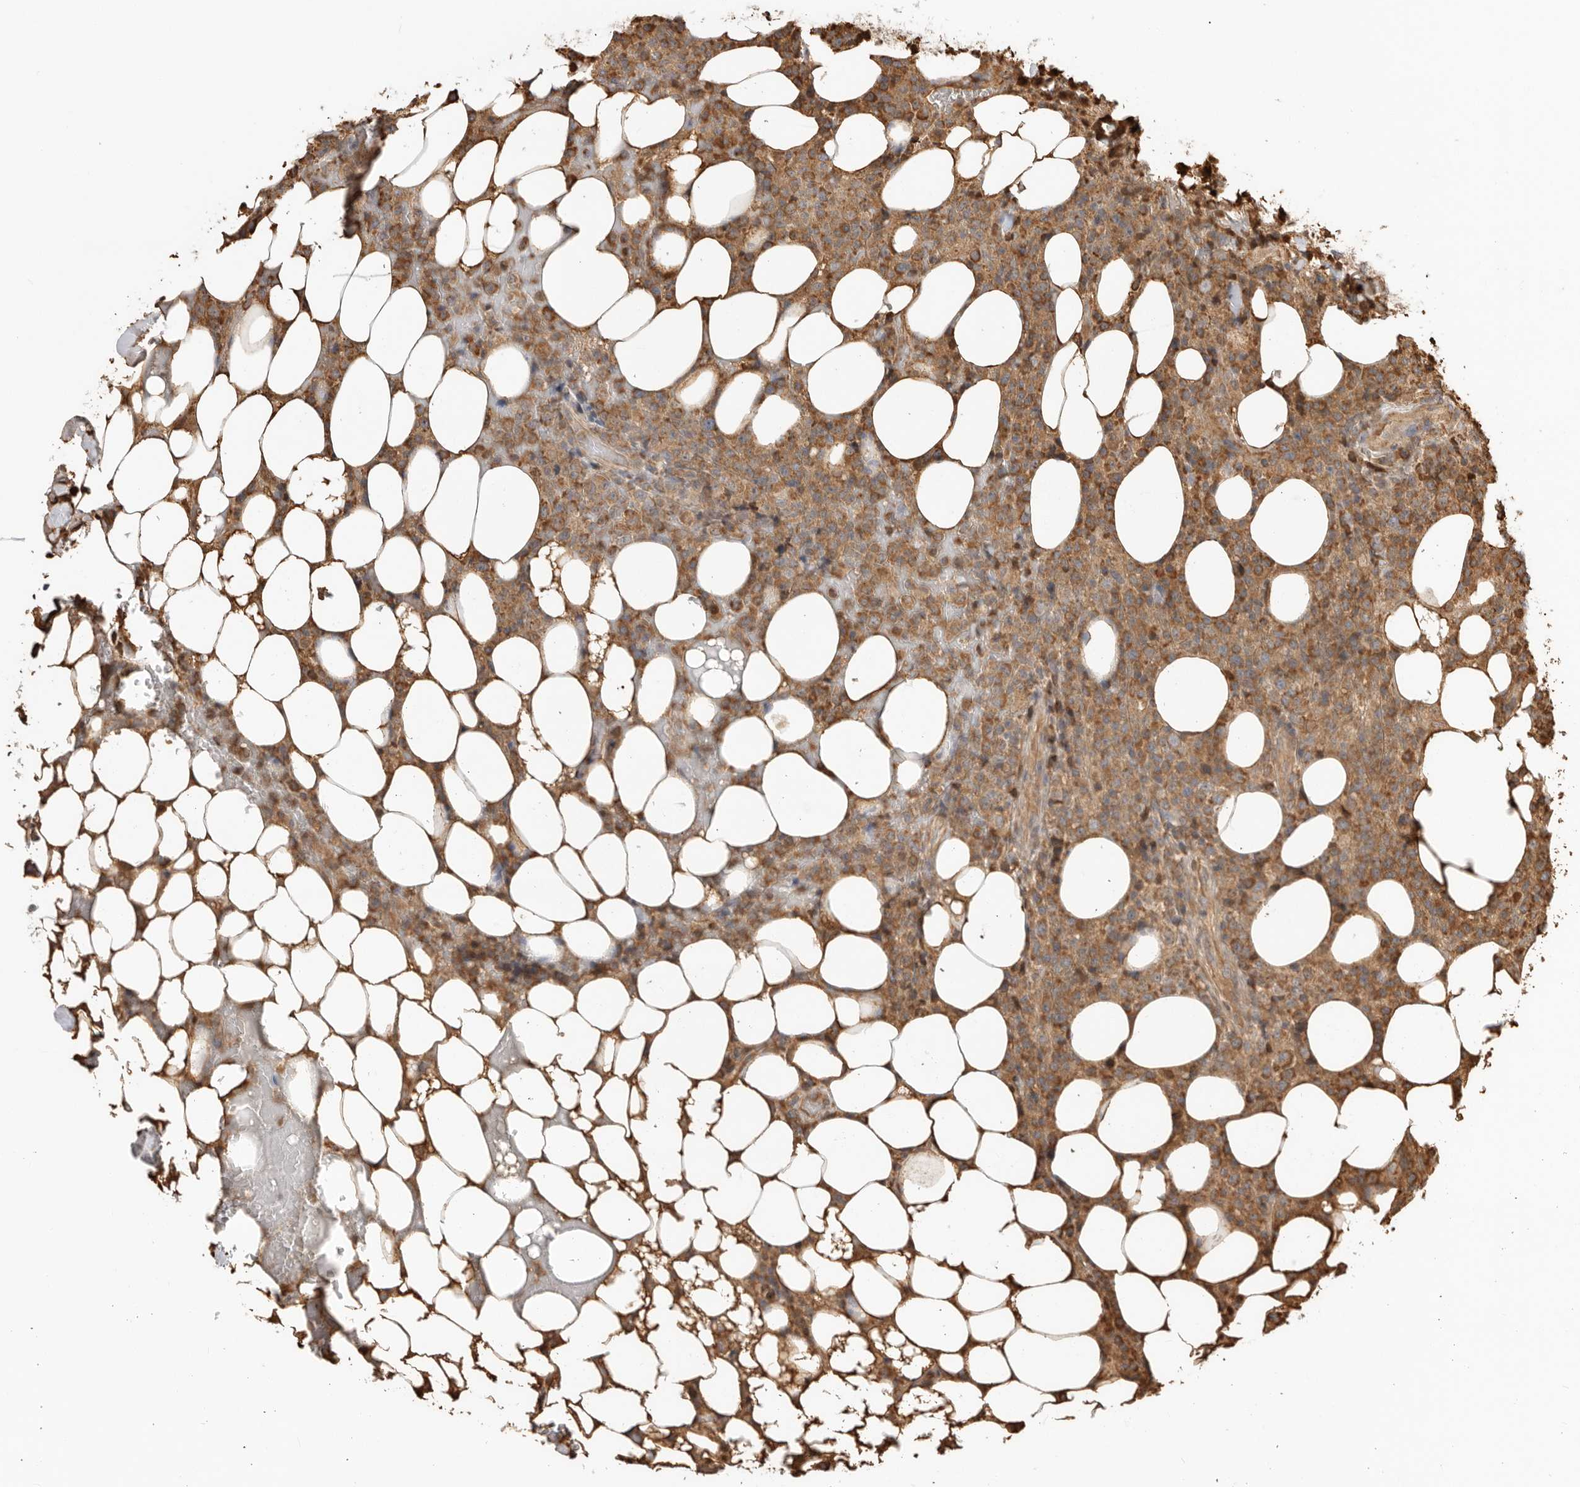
{"staining": {"intensity": "moderate", "quantity": ">75%", "location": "cytoplasmic/membranous"}, "tissue": "lymphoma", "cell_type": "Tumor cells", "image_type": "cancer", "snomed": [{"axis": "morphology", "description": "Malignant lymphoma, non-Hodgkin's type, High grade"}, {"axis": "topography", "description": "Lymph node"}], "caption": "Moderate cytoplasmic/membranous positivity is appreciated in about >75% of tumor cells in malignant lymphoma, non-Hodgkin's type (high-grade). (Stains: DAB in brown, nuclei in blue, Microscopy: brightfield microscopy at high magnification).", "gene": "DPH7", "patient": {"sex": "male", "age": 13}}